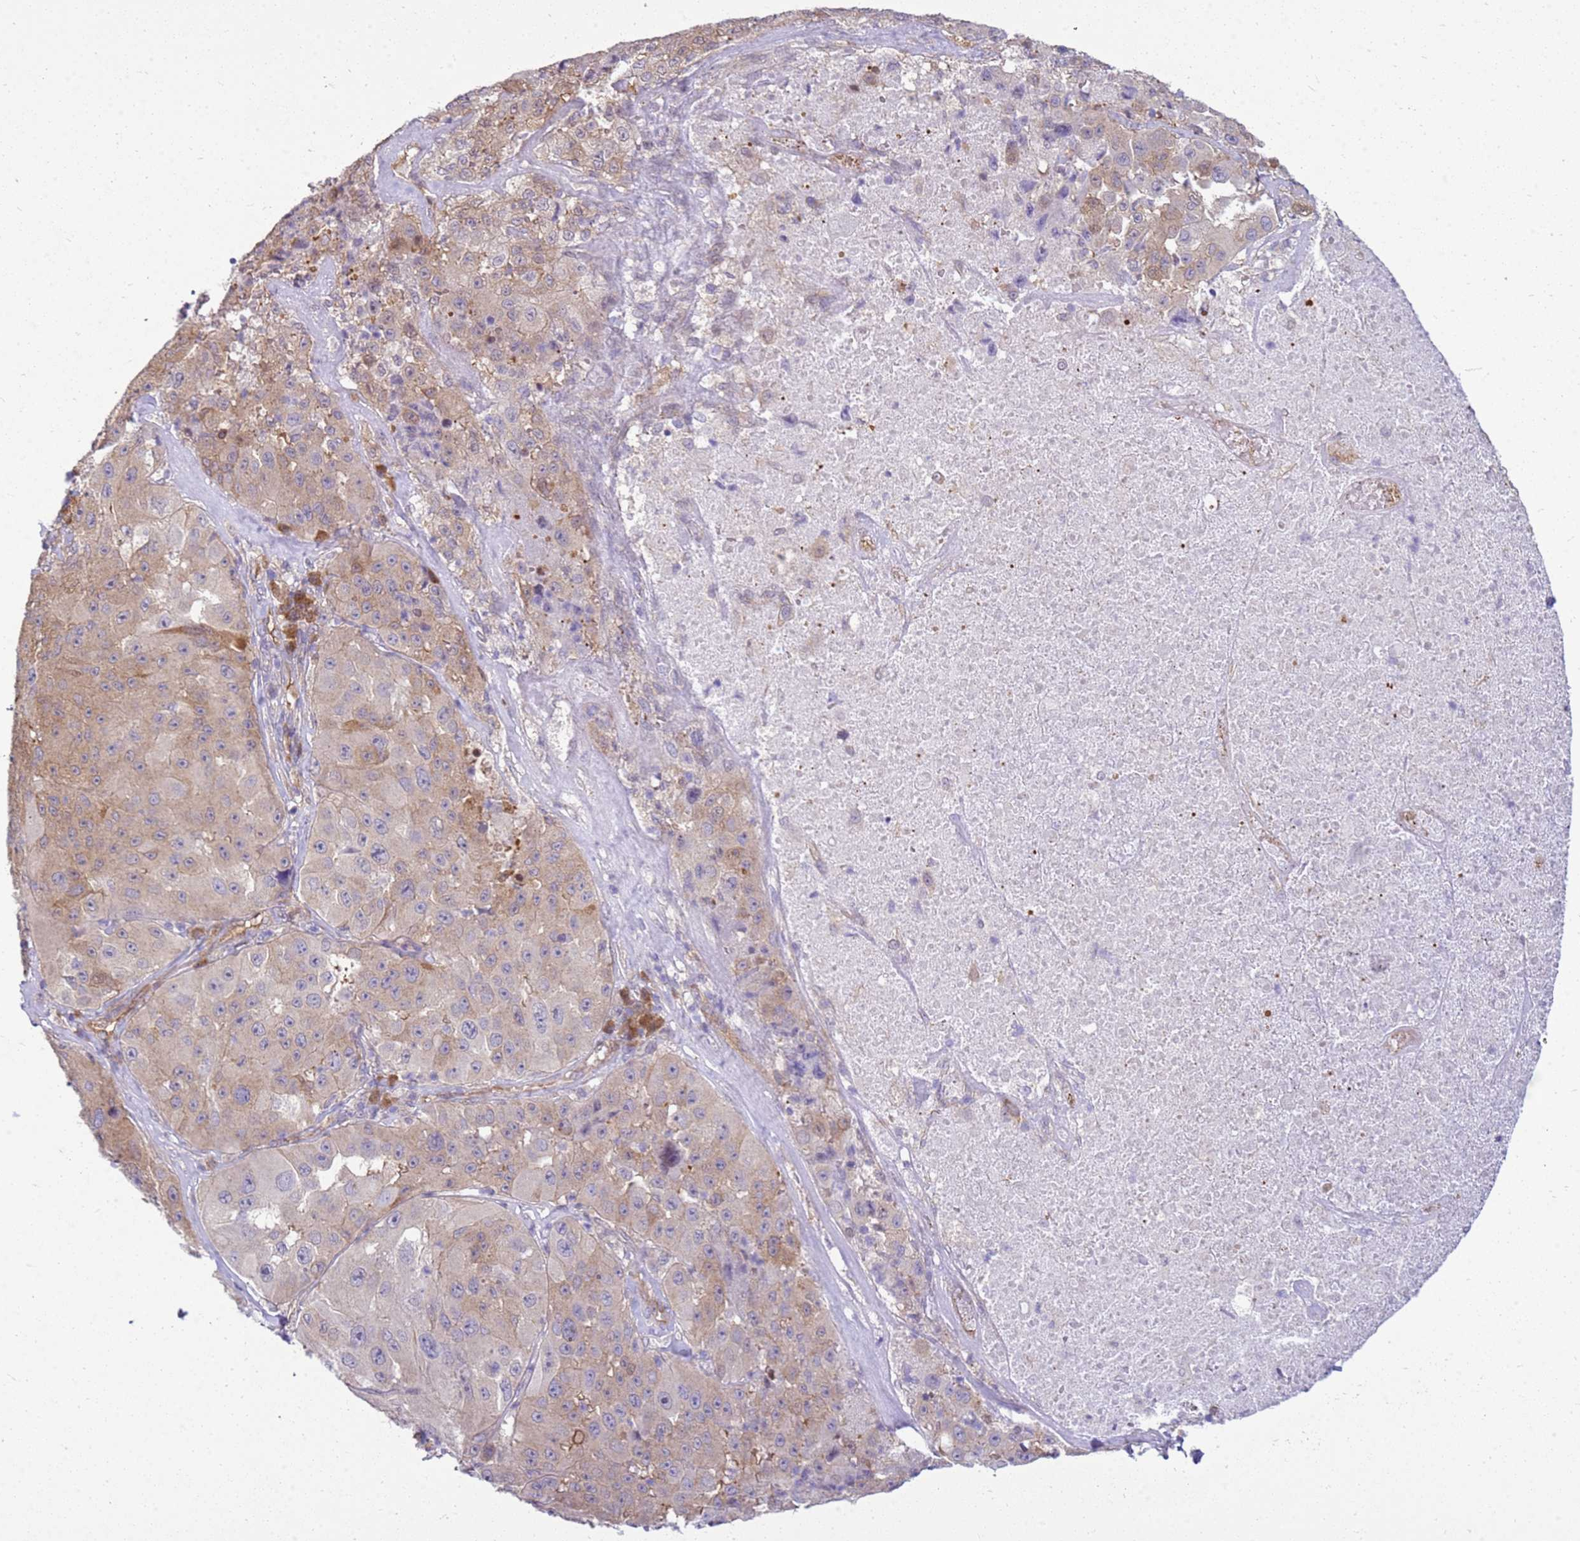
{"staining": {"intensity": "weak", "quantity": "<25%", "location": "cytoplasmic/membranous"}, "tissue": "melanoma", "cell_type": "Tumor cells", "image_type": "cancer", "snomed": [{"axis": "morphology", "description": "Malignant melanoma, Metastatic site"}, {"axis": "topography", "description": "Lymph node"}], "caption": "Tumor cells are negative for protein expression in human malignant melanoma (metastatic site). (DAB (3,3'-diaminobenzidine) immunohistochemistry, high magnification).", "gene": "YWHAE", "patient": {"sex": "male", "age": 62}}